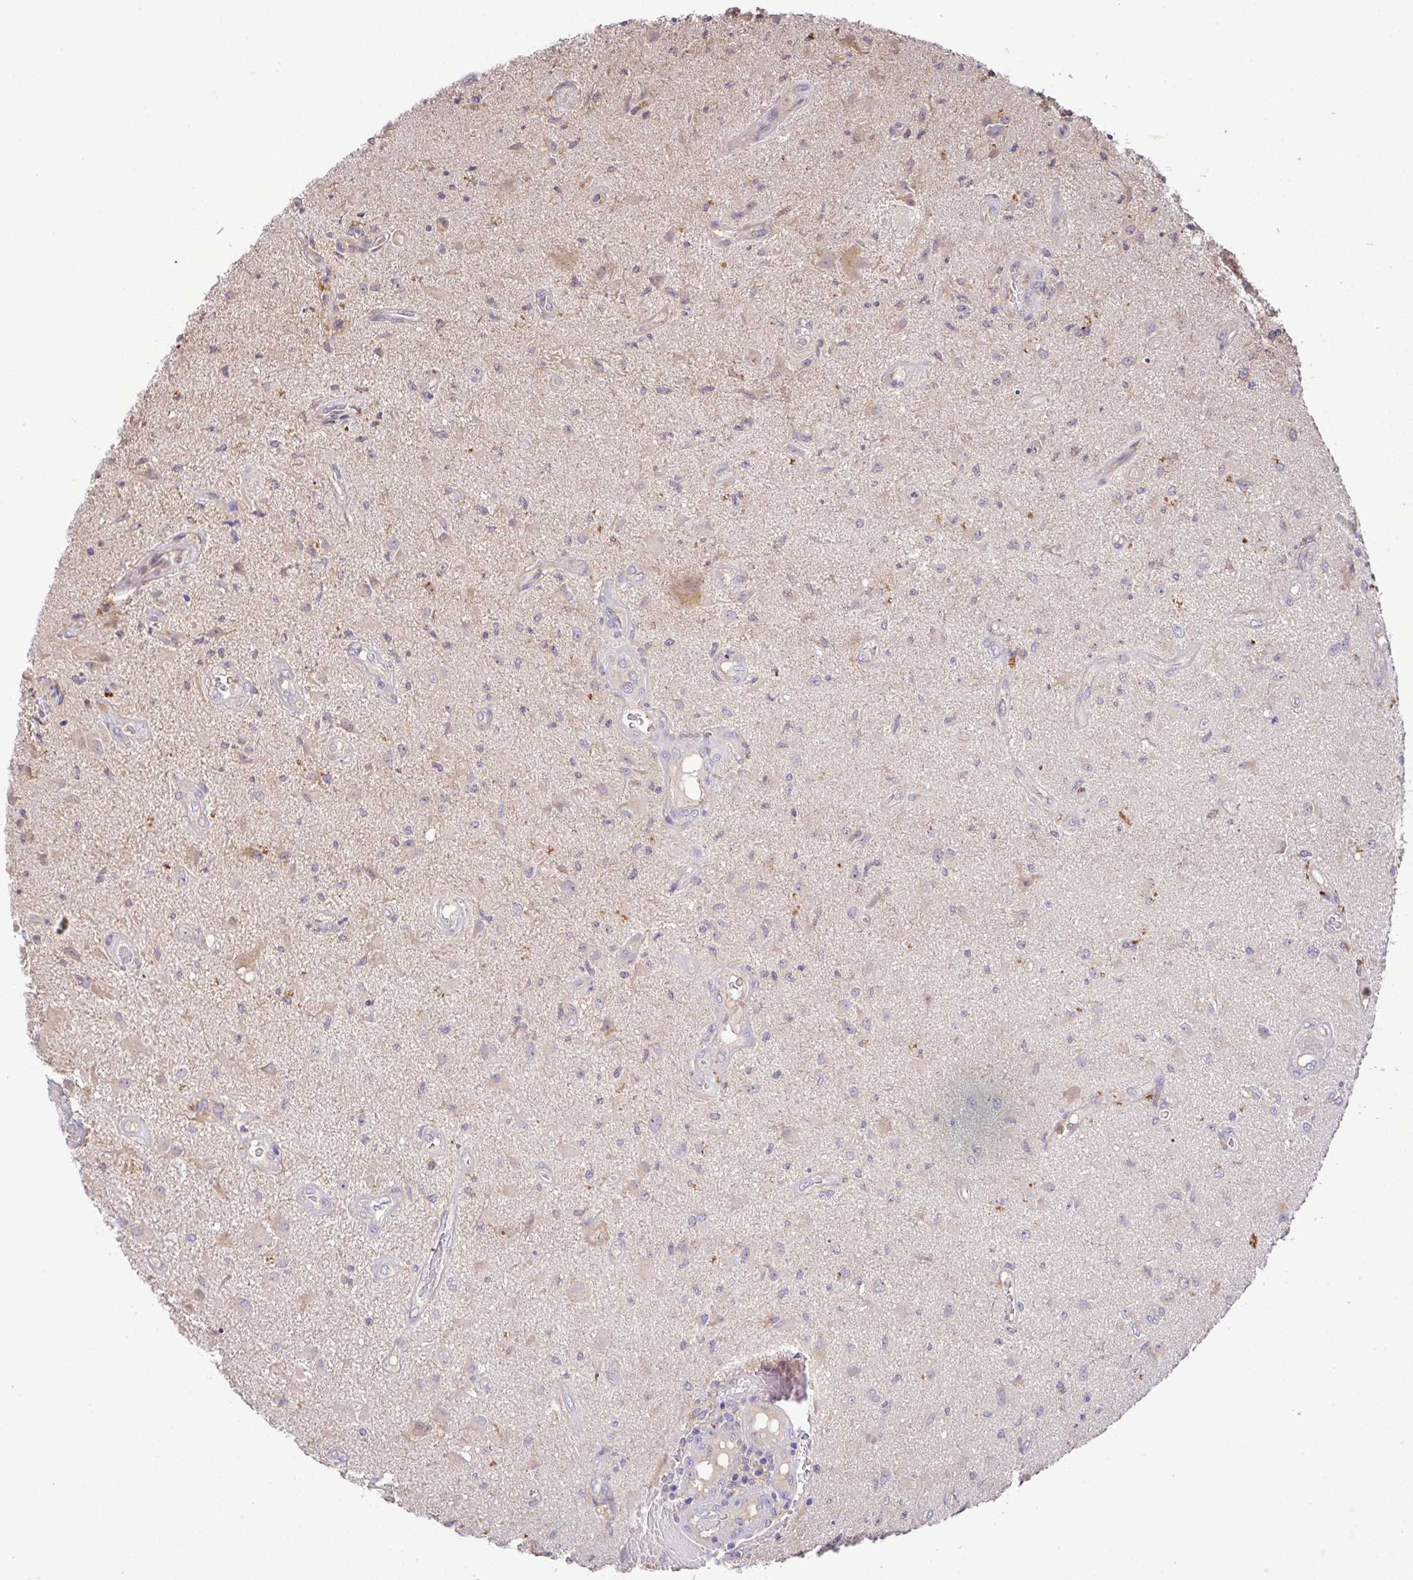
{"staining": {"intensity": "moderate", "quantity": "<25%", "location": "cytoplasmic/membranous"}, "tissue": "glioma", "cell_type": "Tumor cells", "image_type": "cancer", "snomed": [{"axis": "morphology", "description": "Glioma, malignant, High grade"}, {"axis": "topography", "description": "Brain"}], "caption": "High-magnification brightfield microscopy of malignant glioma (high-grade) stained with DAB (3,3'-diaminobenzidine) (brown) and counterstained with hematoxylin (blue). tumor cells exhibit moderate cytoplasmic/membranous positivity is present in approximately<25% of cells.", "gene": "EPN3", "patient": {"sex": "male", "age": 67}}